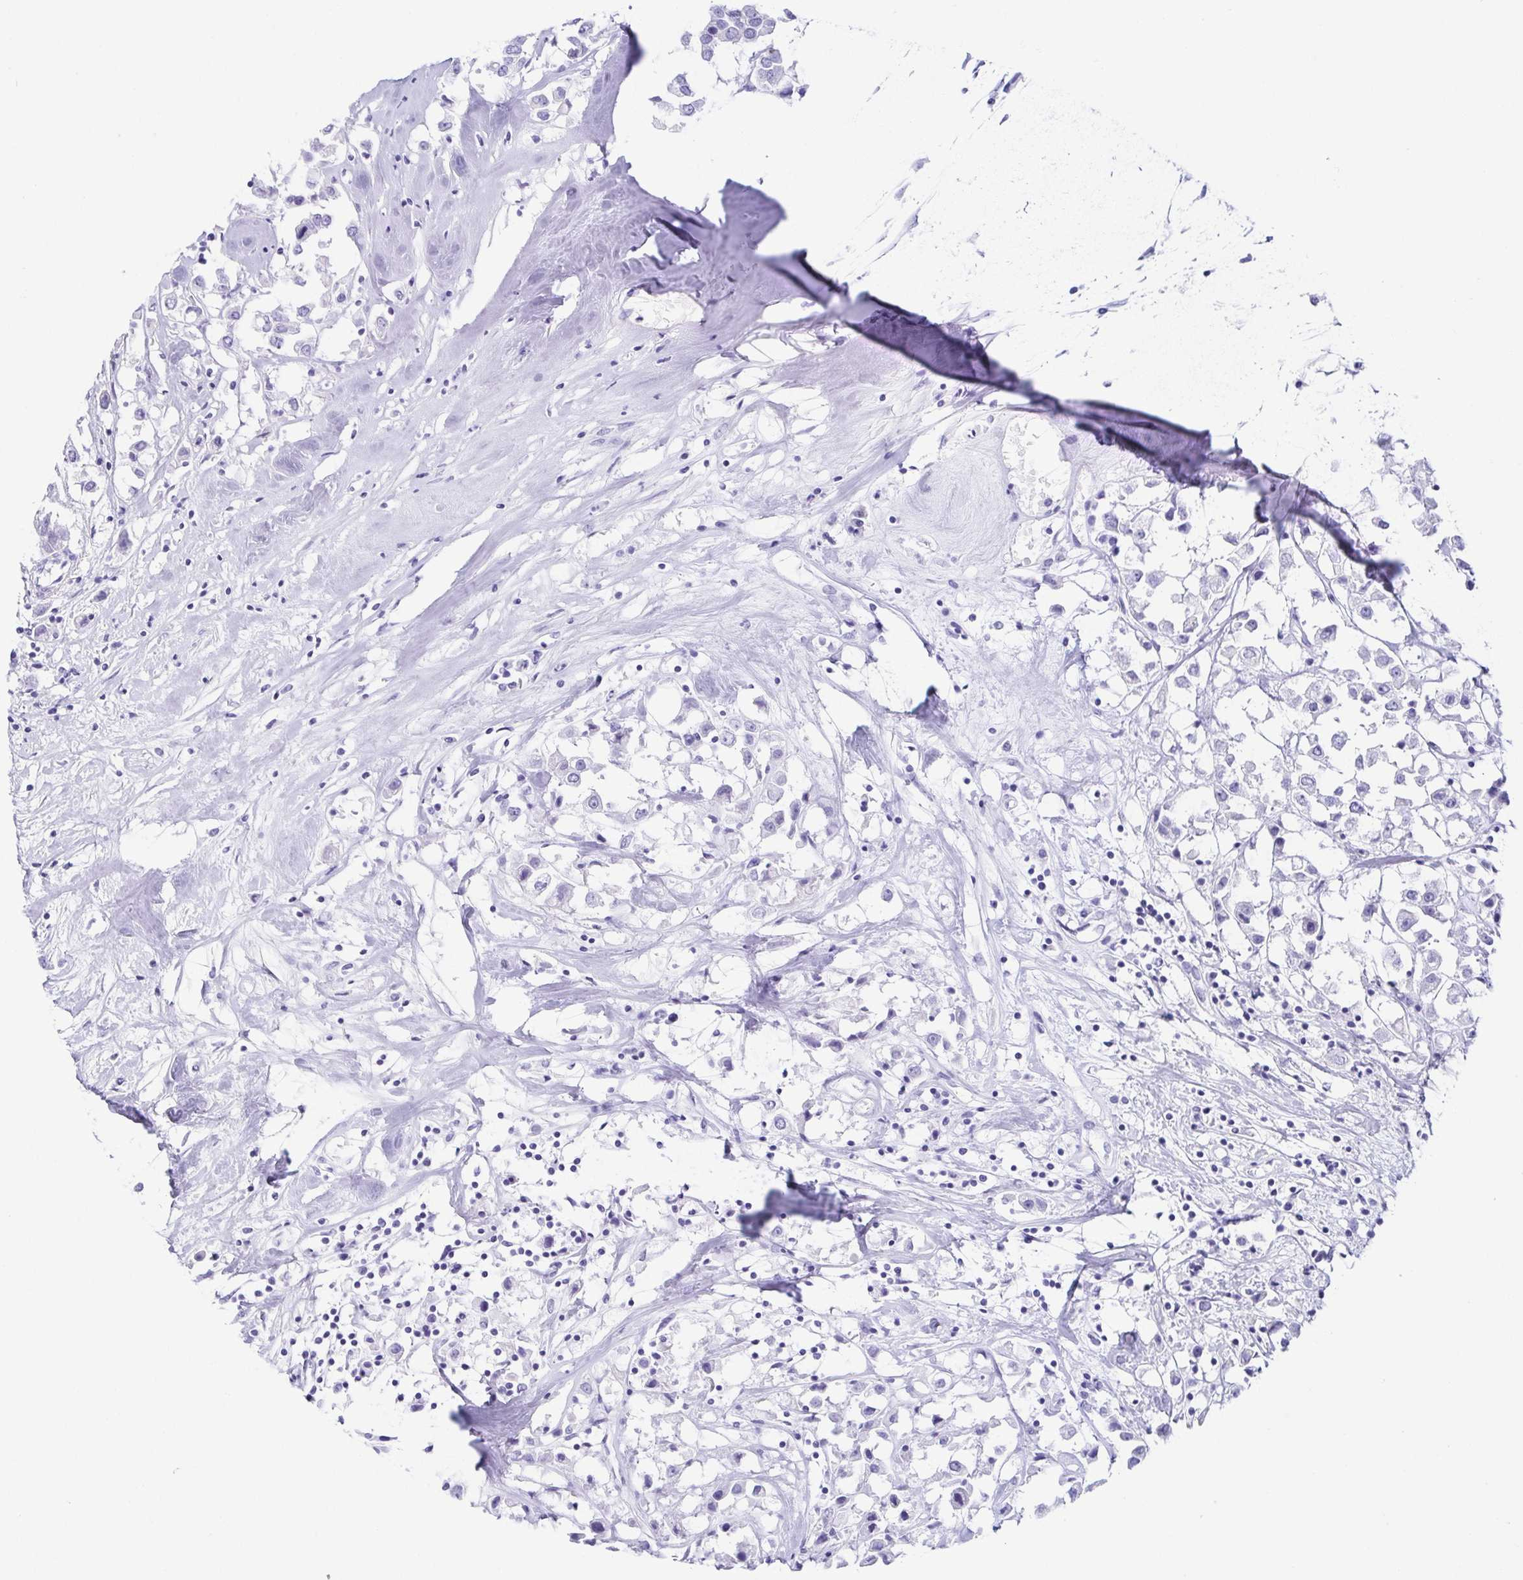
{"staining": {"intensity": "negative", "quantity": "none", "location": "none"}, "tissue": "breast cancer", "cell_type": "Tumor cells", "image_type": "cancer", "snomed": [{"axis": "morphology", "description": "Duct carcinoma"}, {"axis": "topography", "description": "Breast"}], "caption": "DAB (3,3'-diaminobenzidine) immunohistochemical staining of breast cancer reveals no significant staining in tumor cells.", "gene": "CD164L2", "patient": {"sex": "female", "age": 61}}